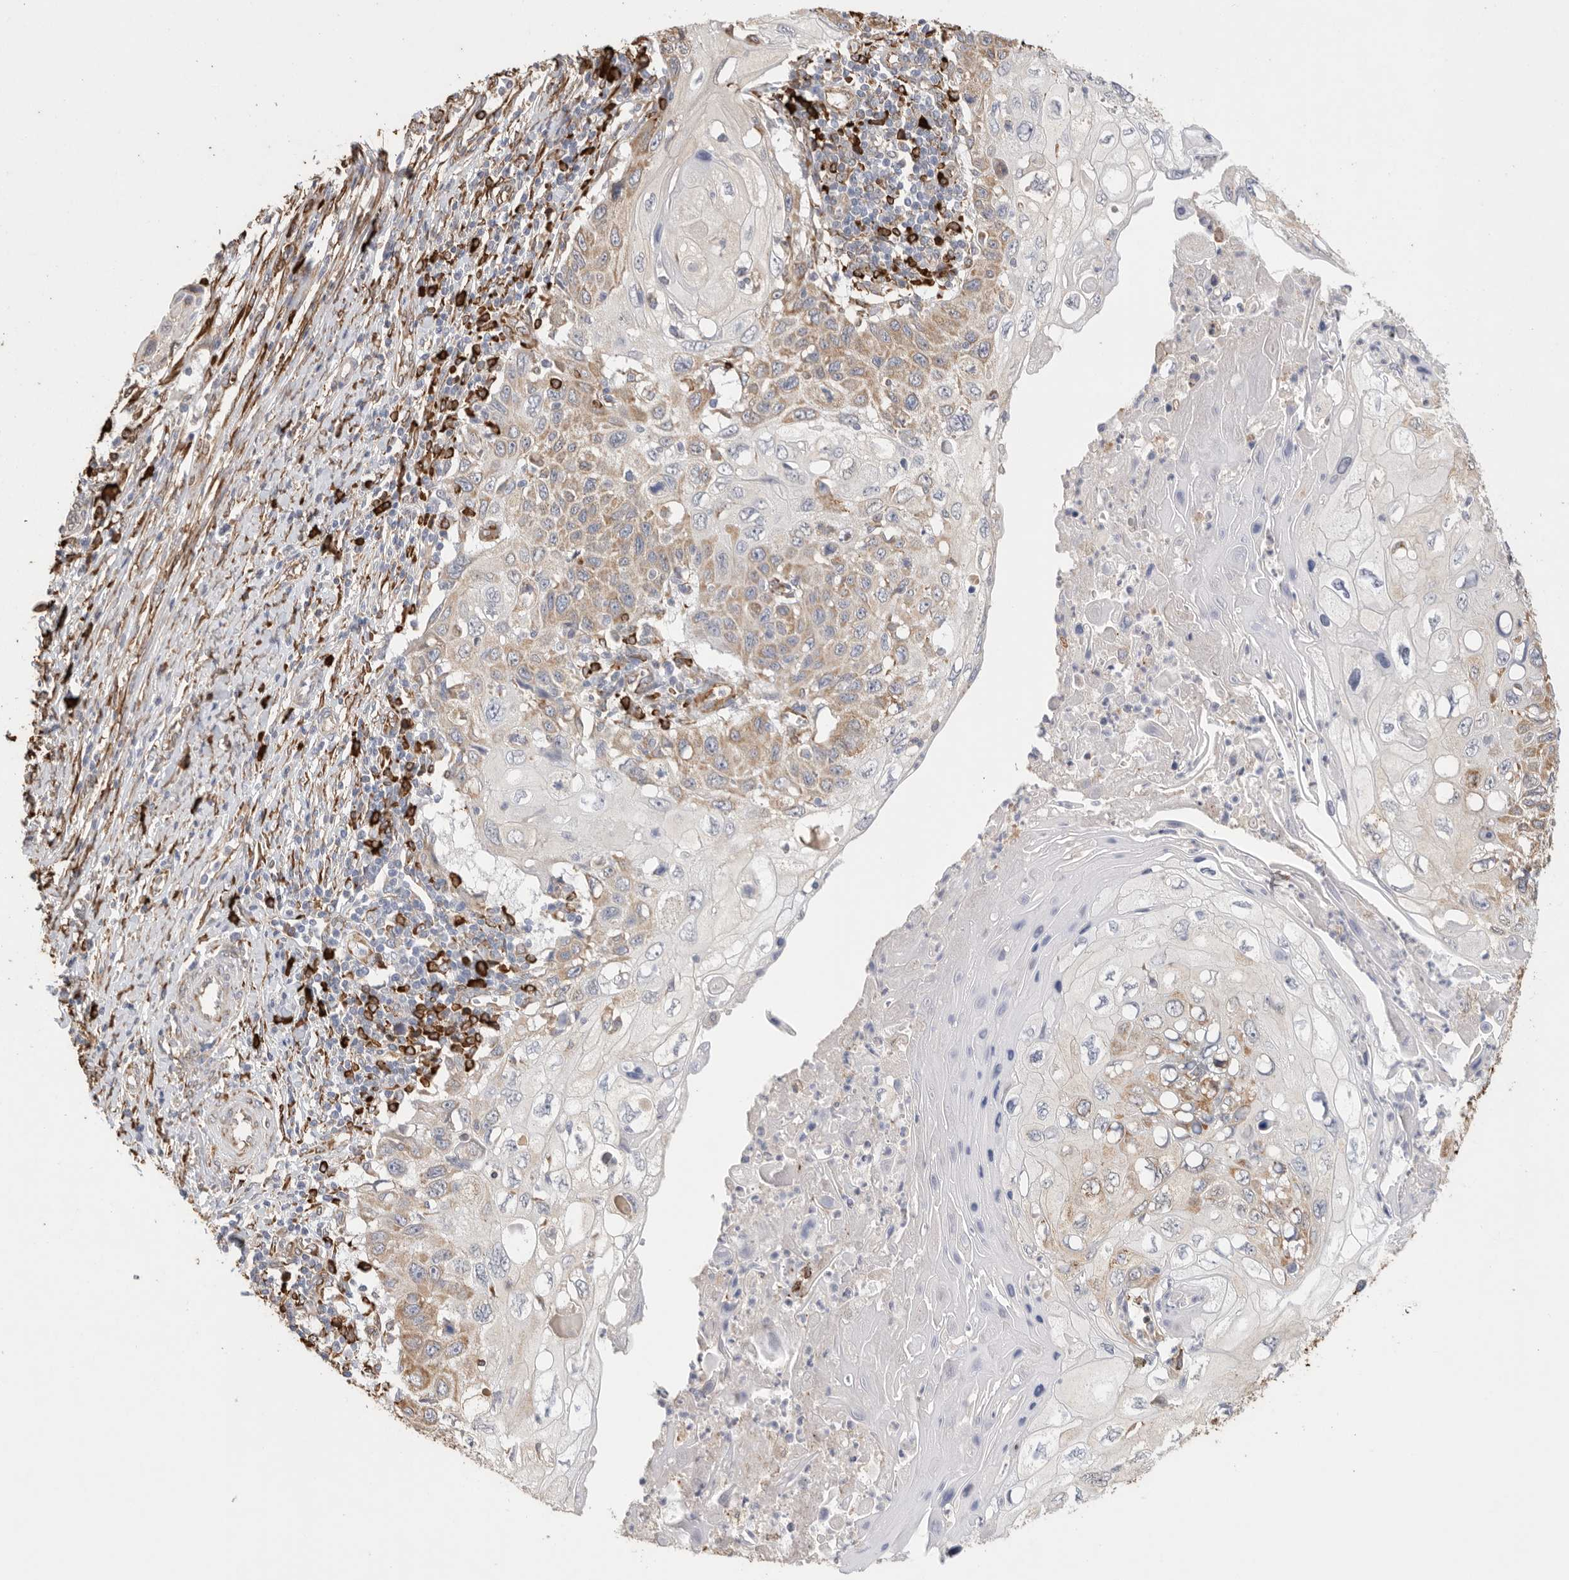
{"staining": {"intensity": "moderate", "quantity": "25%-75%", "location": "cytoplasmic/membranous"}, "tissue": "cervical cancer", "cell_type": "Tumor cells", "image_type": "cancer", "snomed": [{"axis": "morphology", "description": "Squamous cell carcinoma, NOS"}, {"axis": "topography", "description": "Cervix"}], "caption": "Immunohistochemical staining of human cervical cancer shows medium levels of moderate cytoplasmic/membranous staining in approximately 25%-75% of tumor cells.", "gene": "BLOC1S5", "patient": {"sex": "female", "age": 70}}